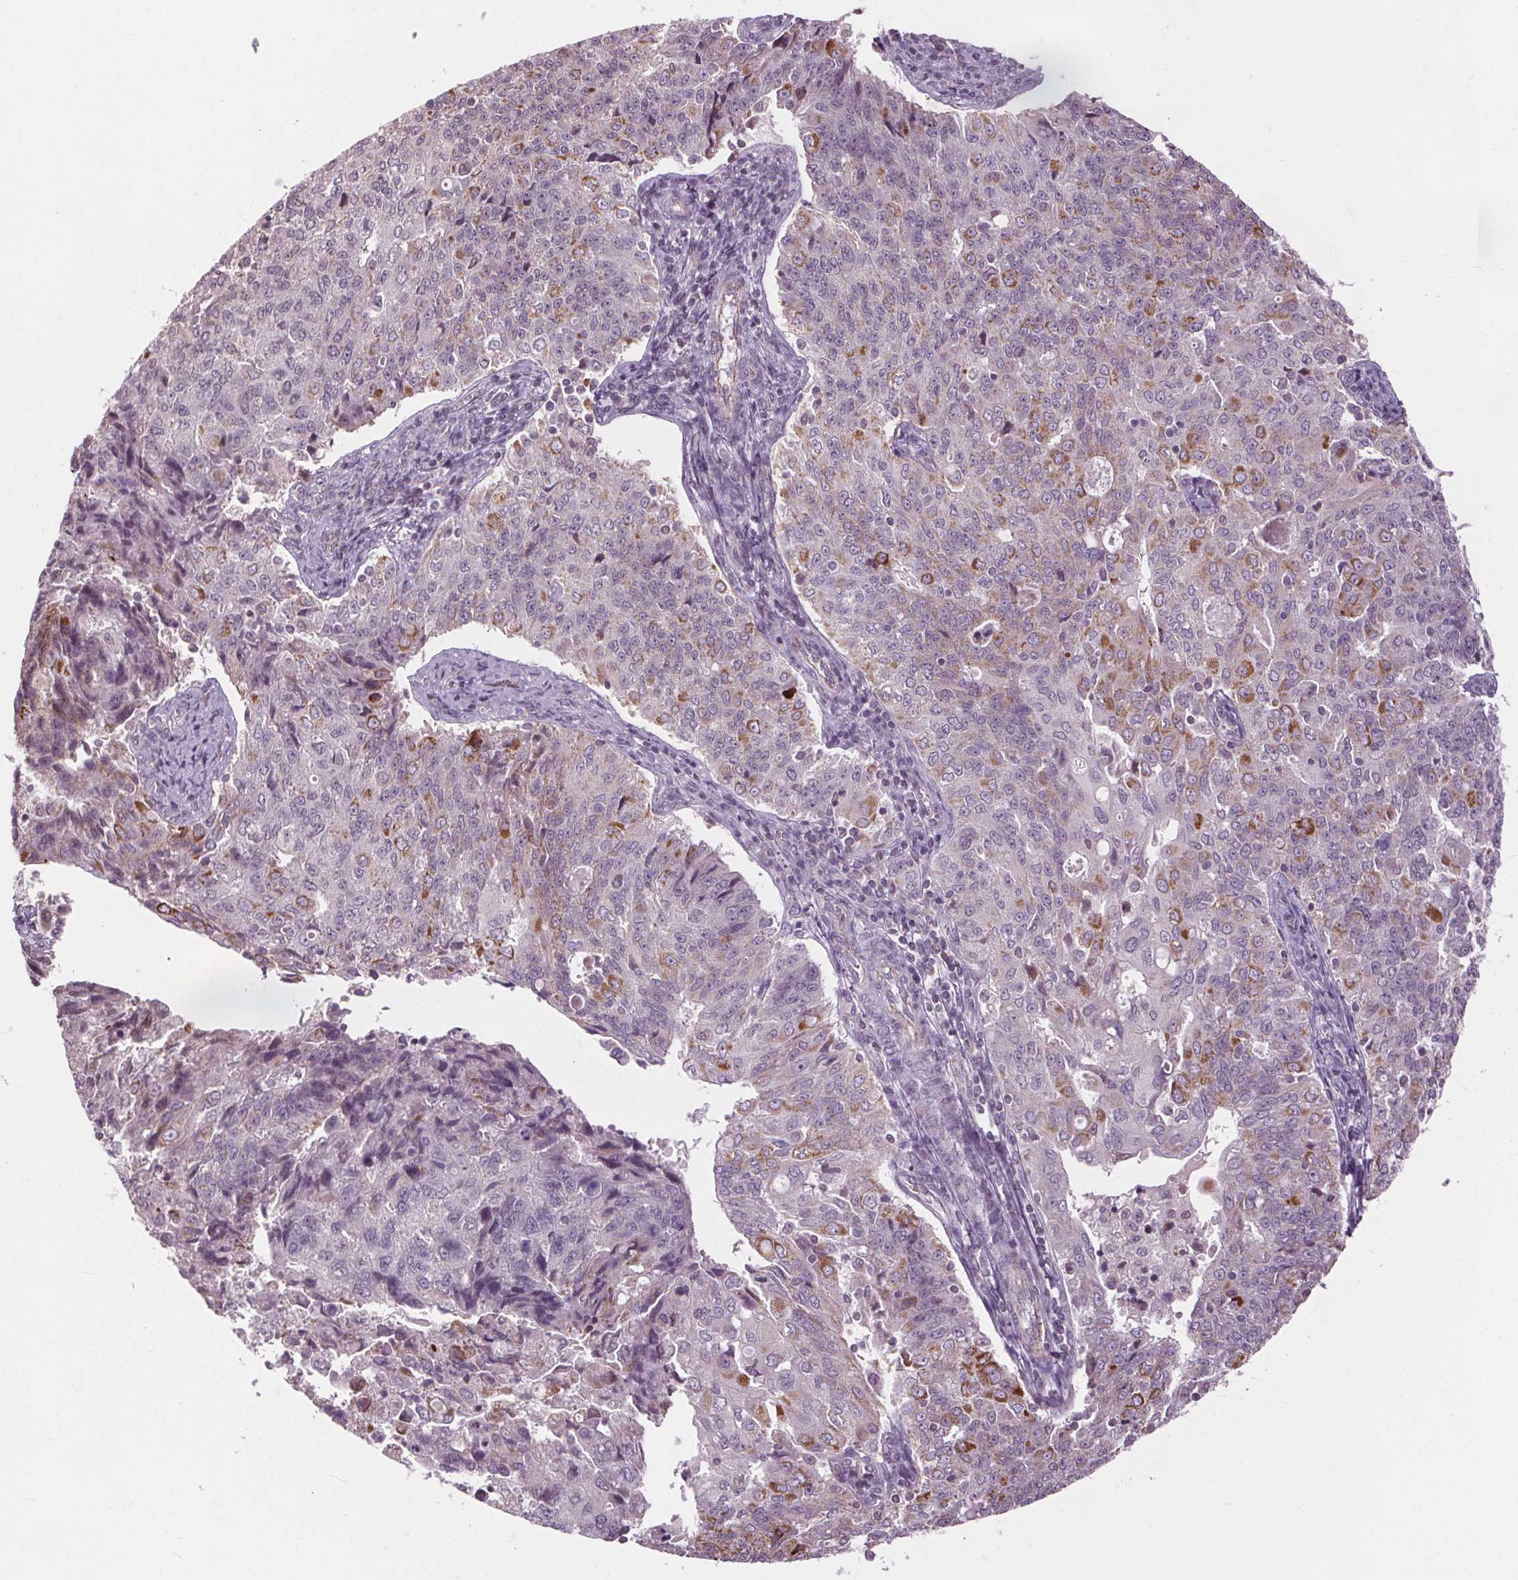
{"staining": {"intensity": "moderate", "quantity": "<25%", "location": "cytoplasmic/membranous"}, "tissue": "endometrial cancer", "cell_type": "Tumor cells", "image_type": "cancer", "snomed": [{"axis": "morphology", "description": "Adenocarcinoma, NOS"}, {"axis": "topography", "description": "Endometrium"}], "caption": "A high-resolution histopathology image shows IHC staining of endometrial adenocarcinoma, which demonstrates moderate cytoplasmic/membranous positivity in approximately <25% of tumor cells.", "gene": "LFNG", "patient": {"sex": "female", "age": 43}}